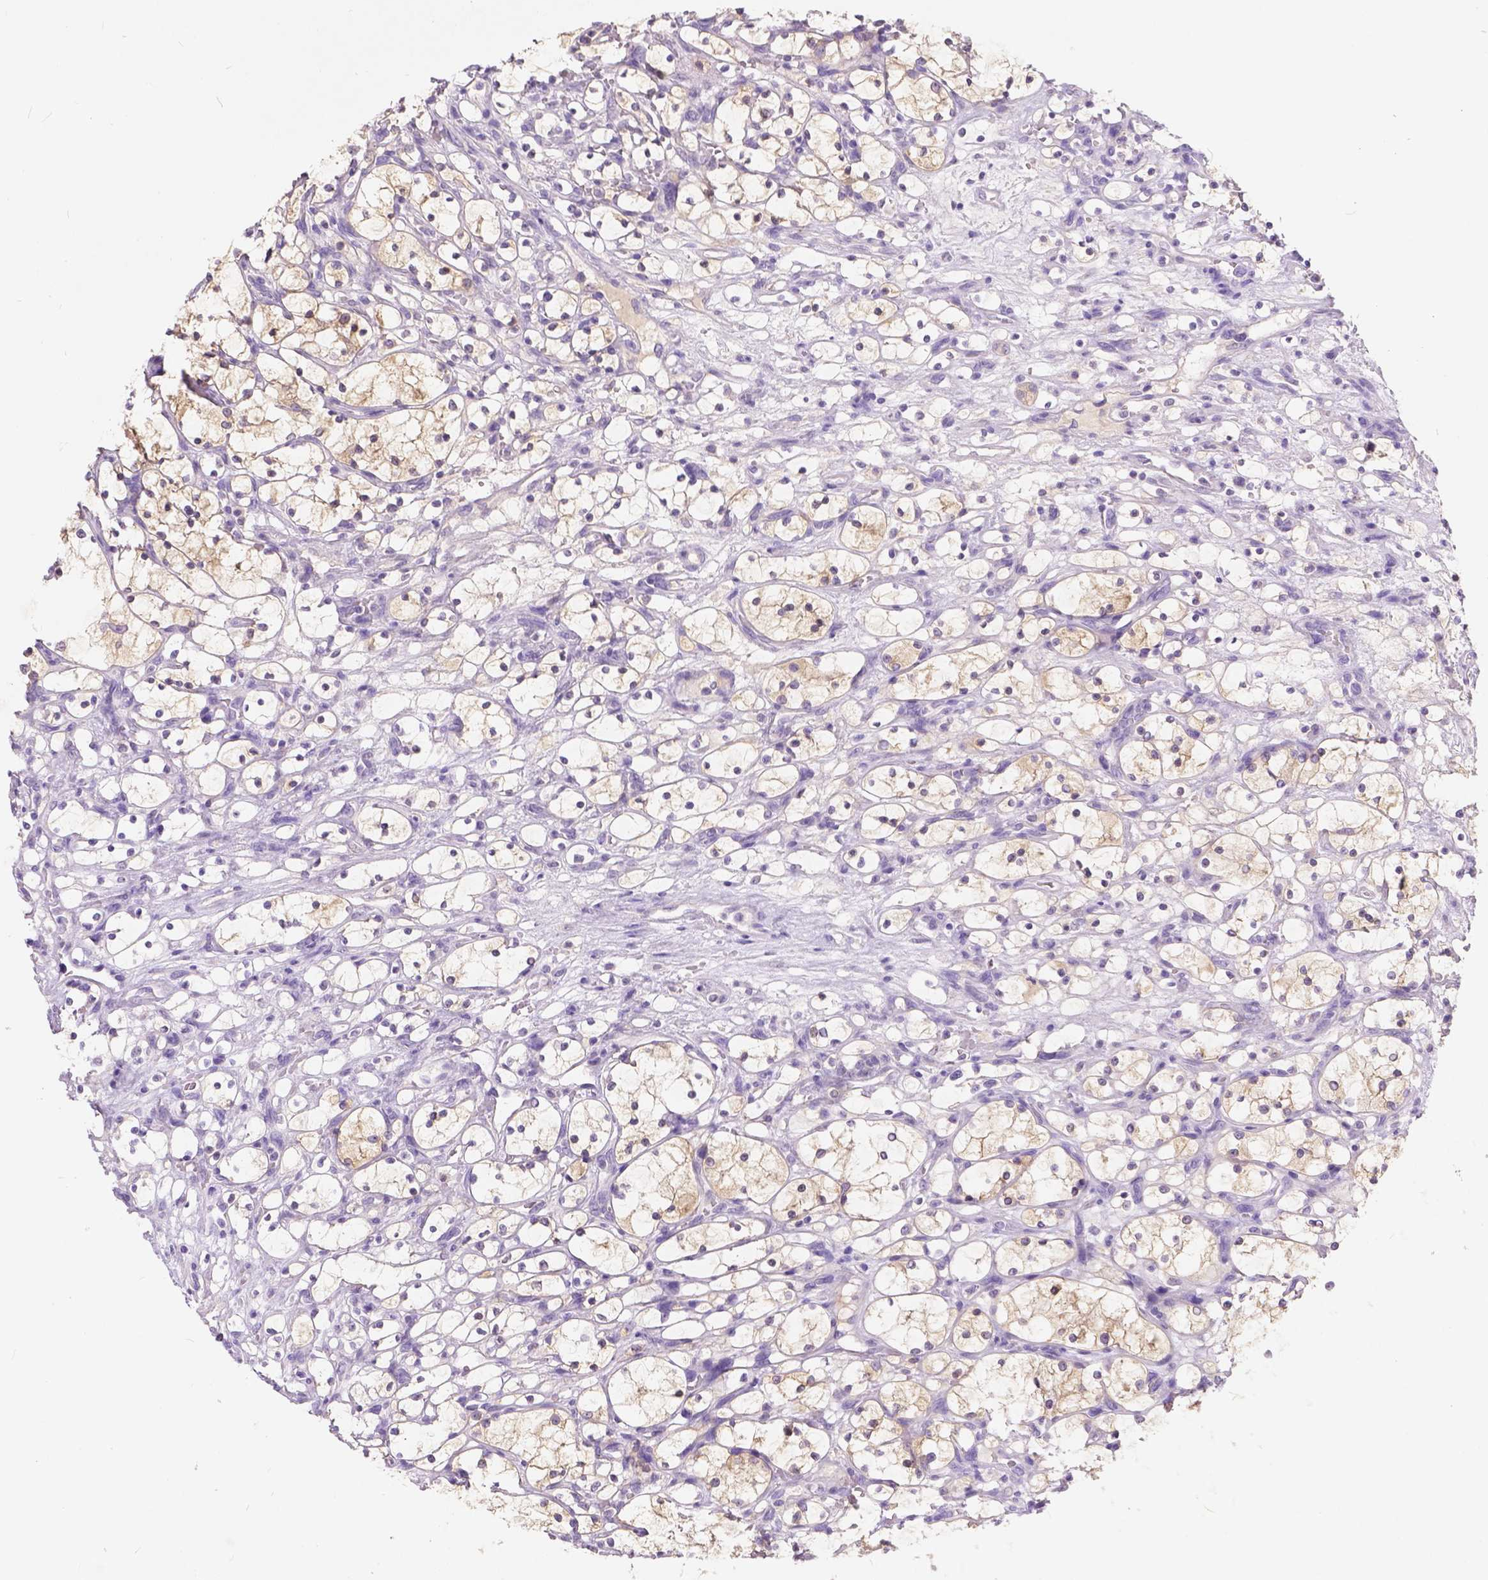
{"staining": {"intensity": "weak", "quantity": ">75%", "location": "cytoplasmic/membranous"}, "tissue": "renal cancer", "cell_type": "Tumor cells", "image_type": "cancer", "snomed": [{"axis": "morphology", "description": "Adenocarcinoma, NOS"}, {"axis": "topography", "description": "Kidney"}], "caption": "Protein staining of renal cancer (adenocarcinoma) tissue shows weak cytoplasmic/membranous positivity in approximately >75% of tumor cells.", "gene": "PEX11G", "patient": {"sex": "female", "age": 69}}